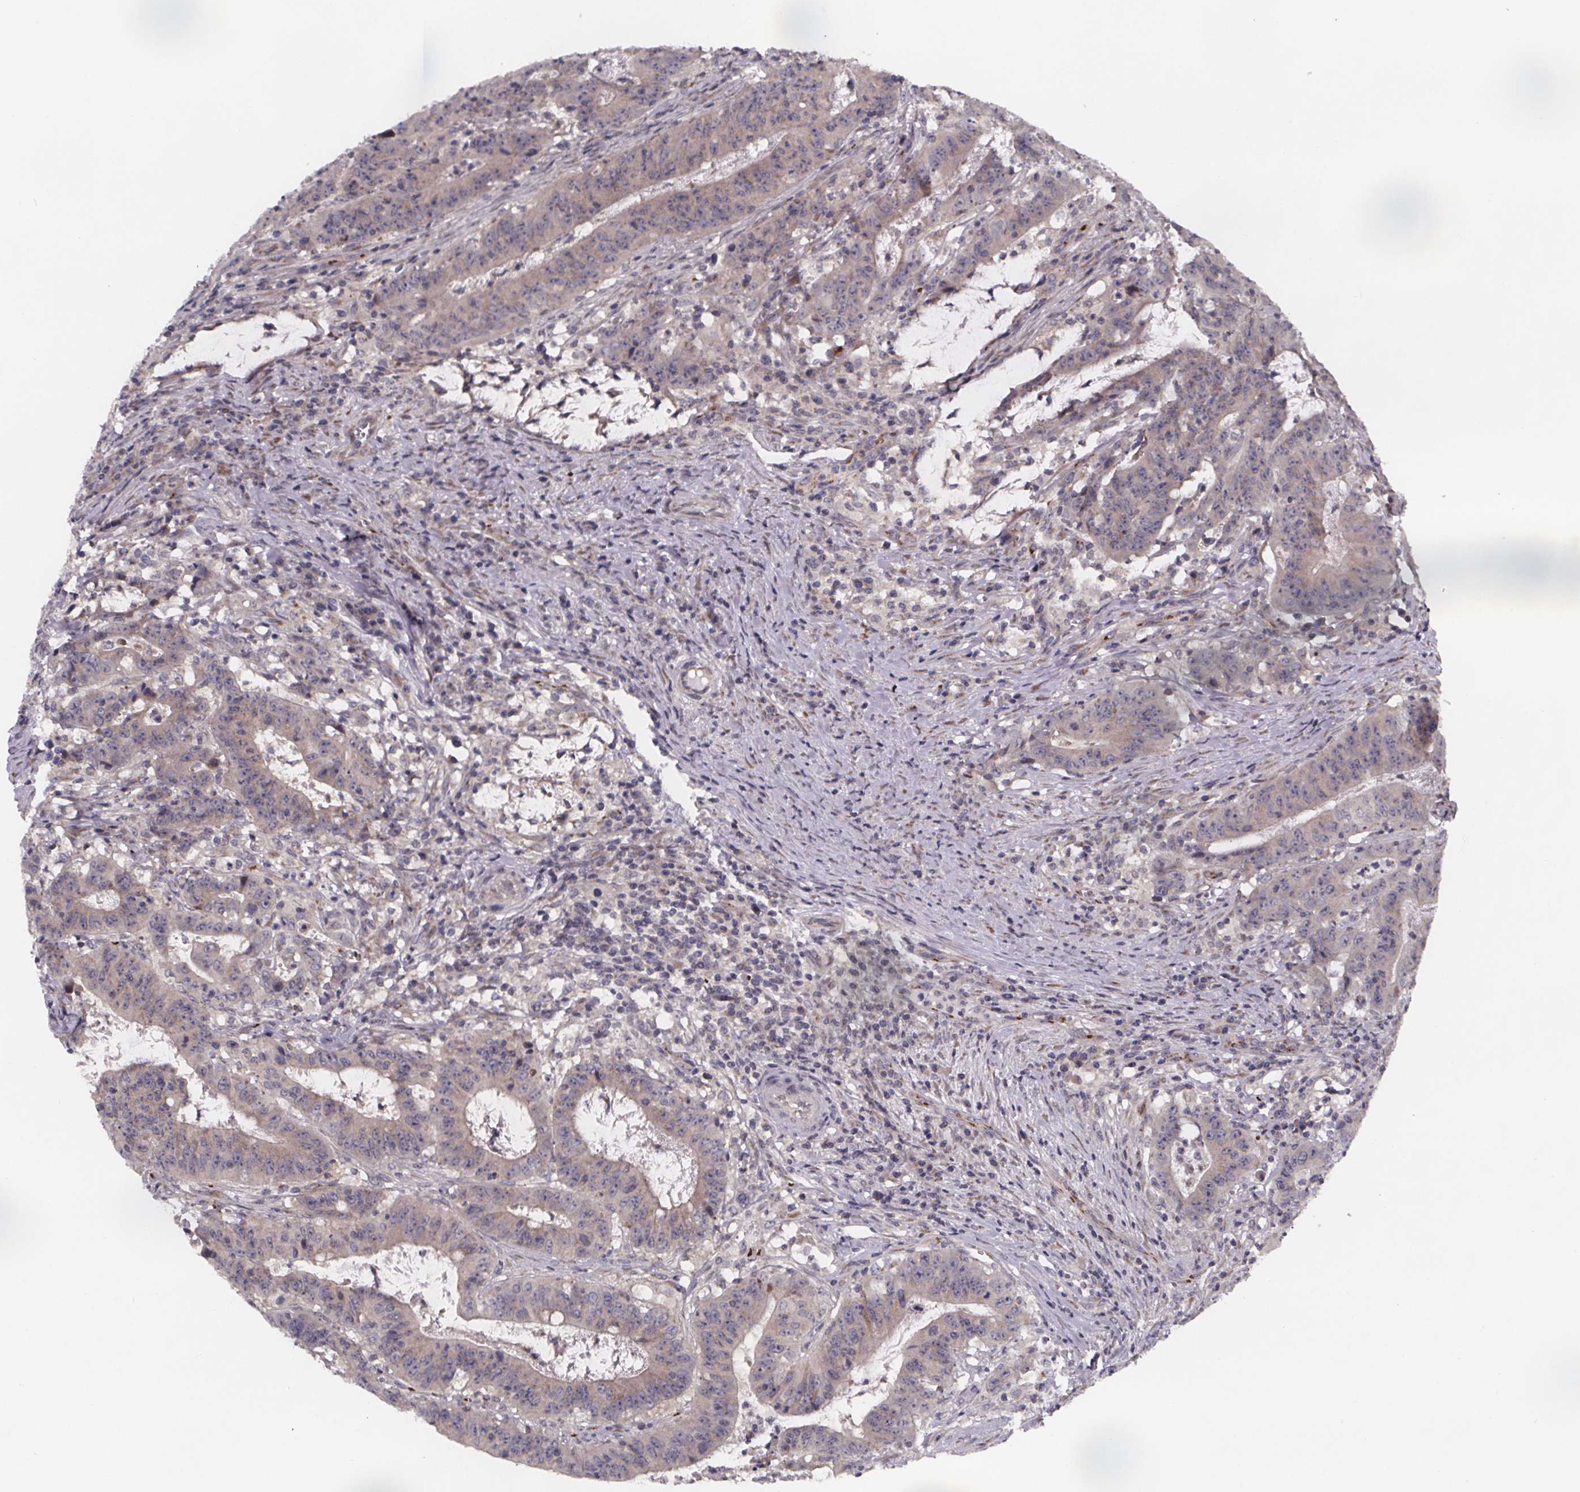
{"staining": {"intensity": "weak", "quantity": "<25%", "location": "cytoplasmic/membranous"}, "tissue": "colorectal cancer", "cell_type": "Tumor cells", "image_type": "cancer", "snomed": [{"axis": "morphology", "description": "Adenocarcinoma, NOS"}, {"axis": "topography", "description": "Colon"}], "caption": "High magnification brightfield microscopy of adenocarcinoma (colorectal) stained with DAB (3,3'-diaminobenzidine) (brown) and counterstained with hematoxylin (blue): tumor cells show no significant expression.", "gene": "NDST1", "patient": {"sex": "male", "age": 33}}